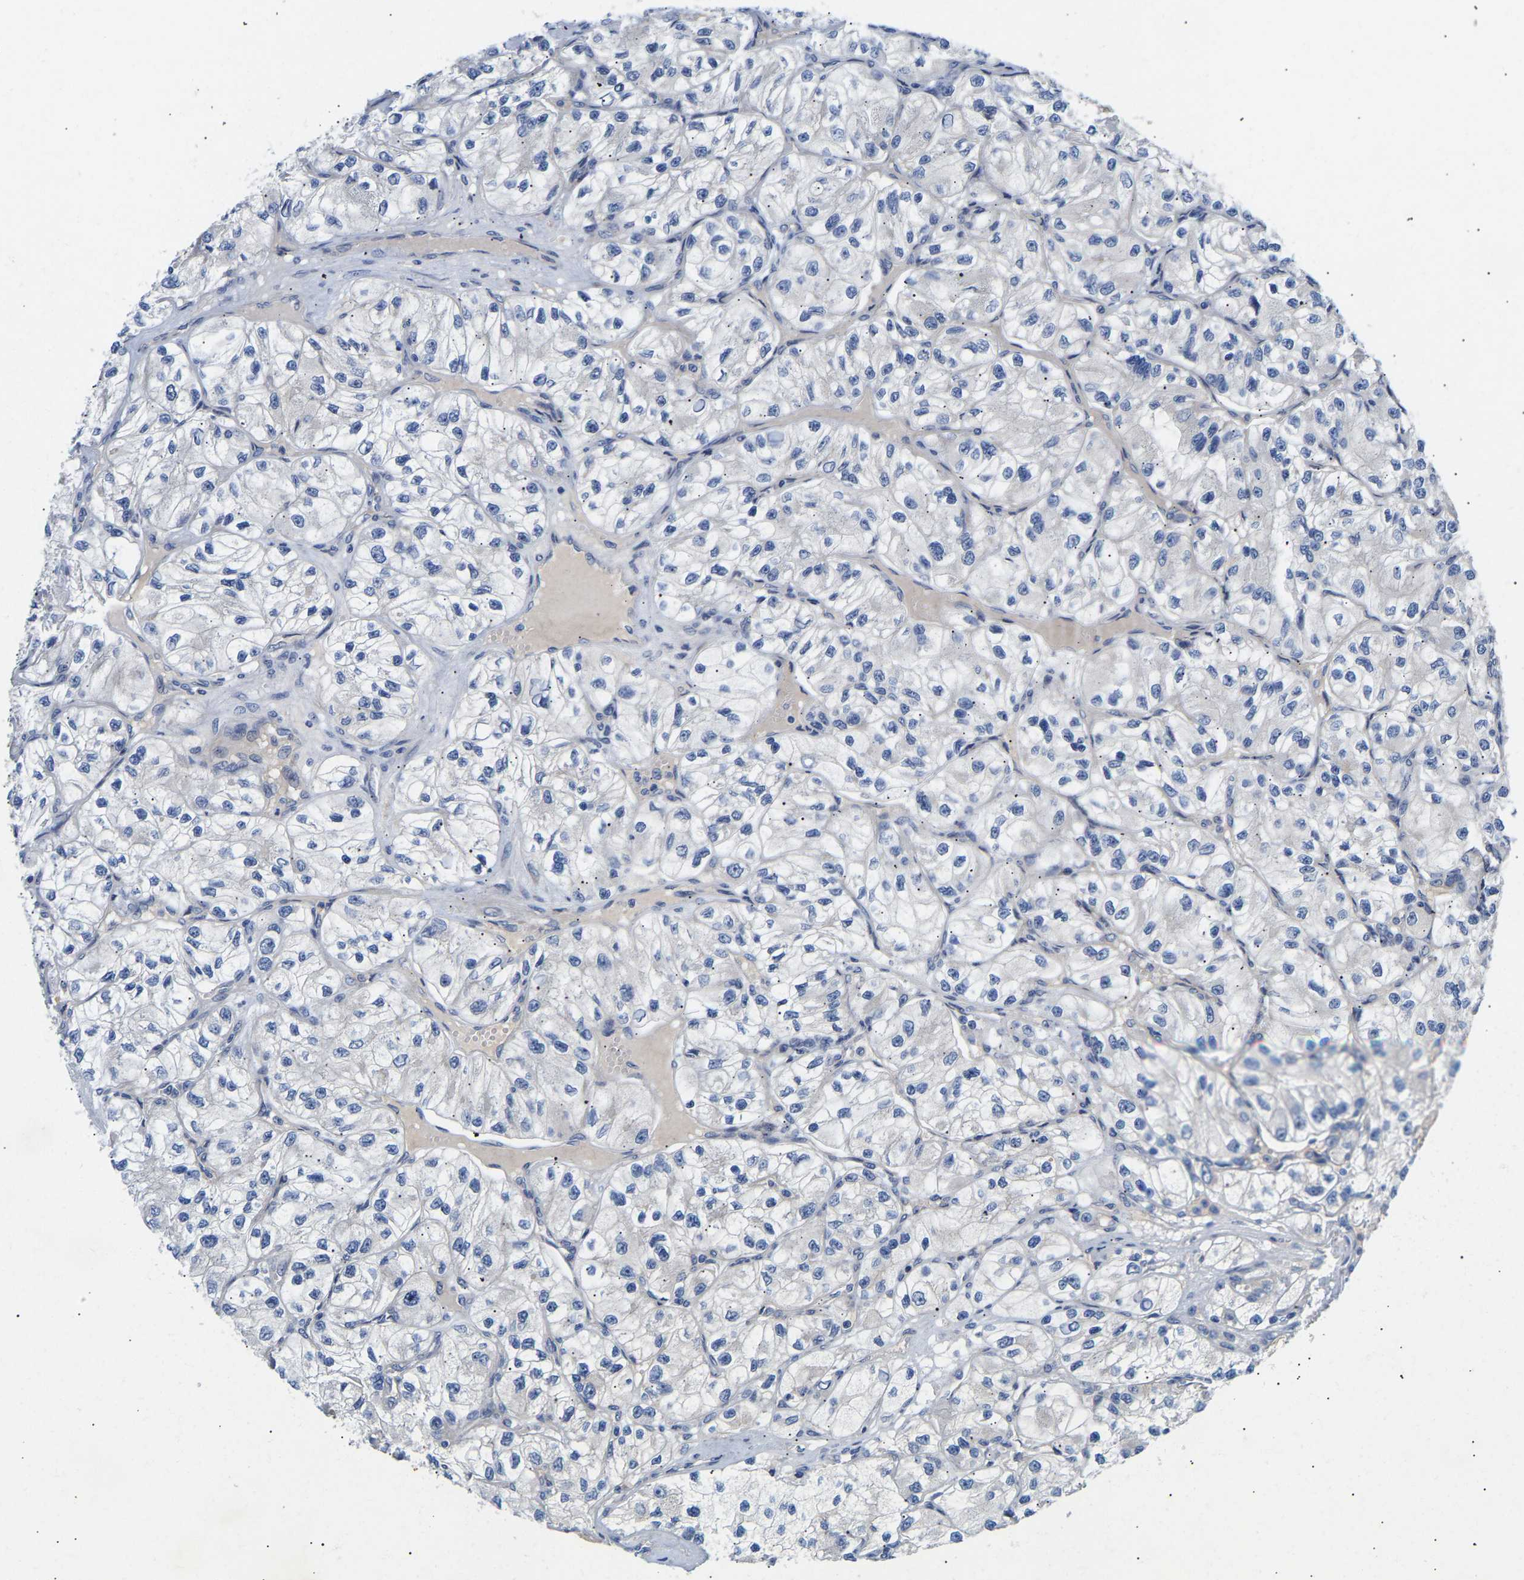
{"staining": {"intensity": "moderate", "quantity": "<25%", "location": "cytoplasmic/membranous"}, "tissue": "renal cancer", "cell_type": "Tumor cells", "image_type": "cancer", "snomed": [{"axis": "morphology", "description": "Adenocarcinoma, NOS"}, {"axis": "topography", "description": "Kidney"}], "caption": "Renal cancer (adenocarcinoma) stained with a protein marker demonstrates moderate staining in tumor cells.", "gene": "KASH5", "patient": {"sex": "female", "age": 57}}